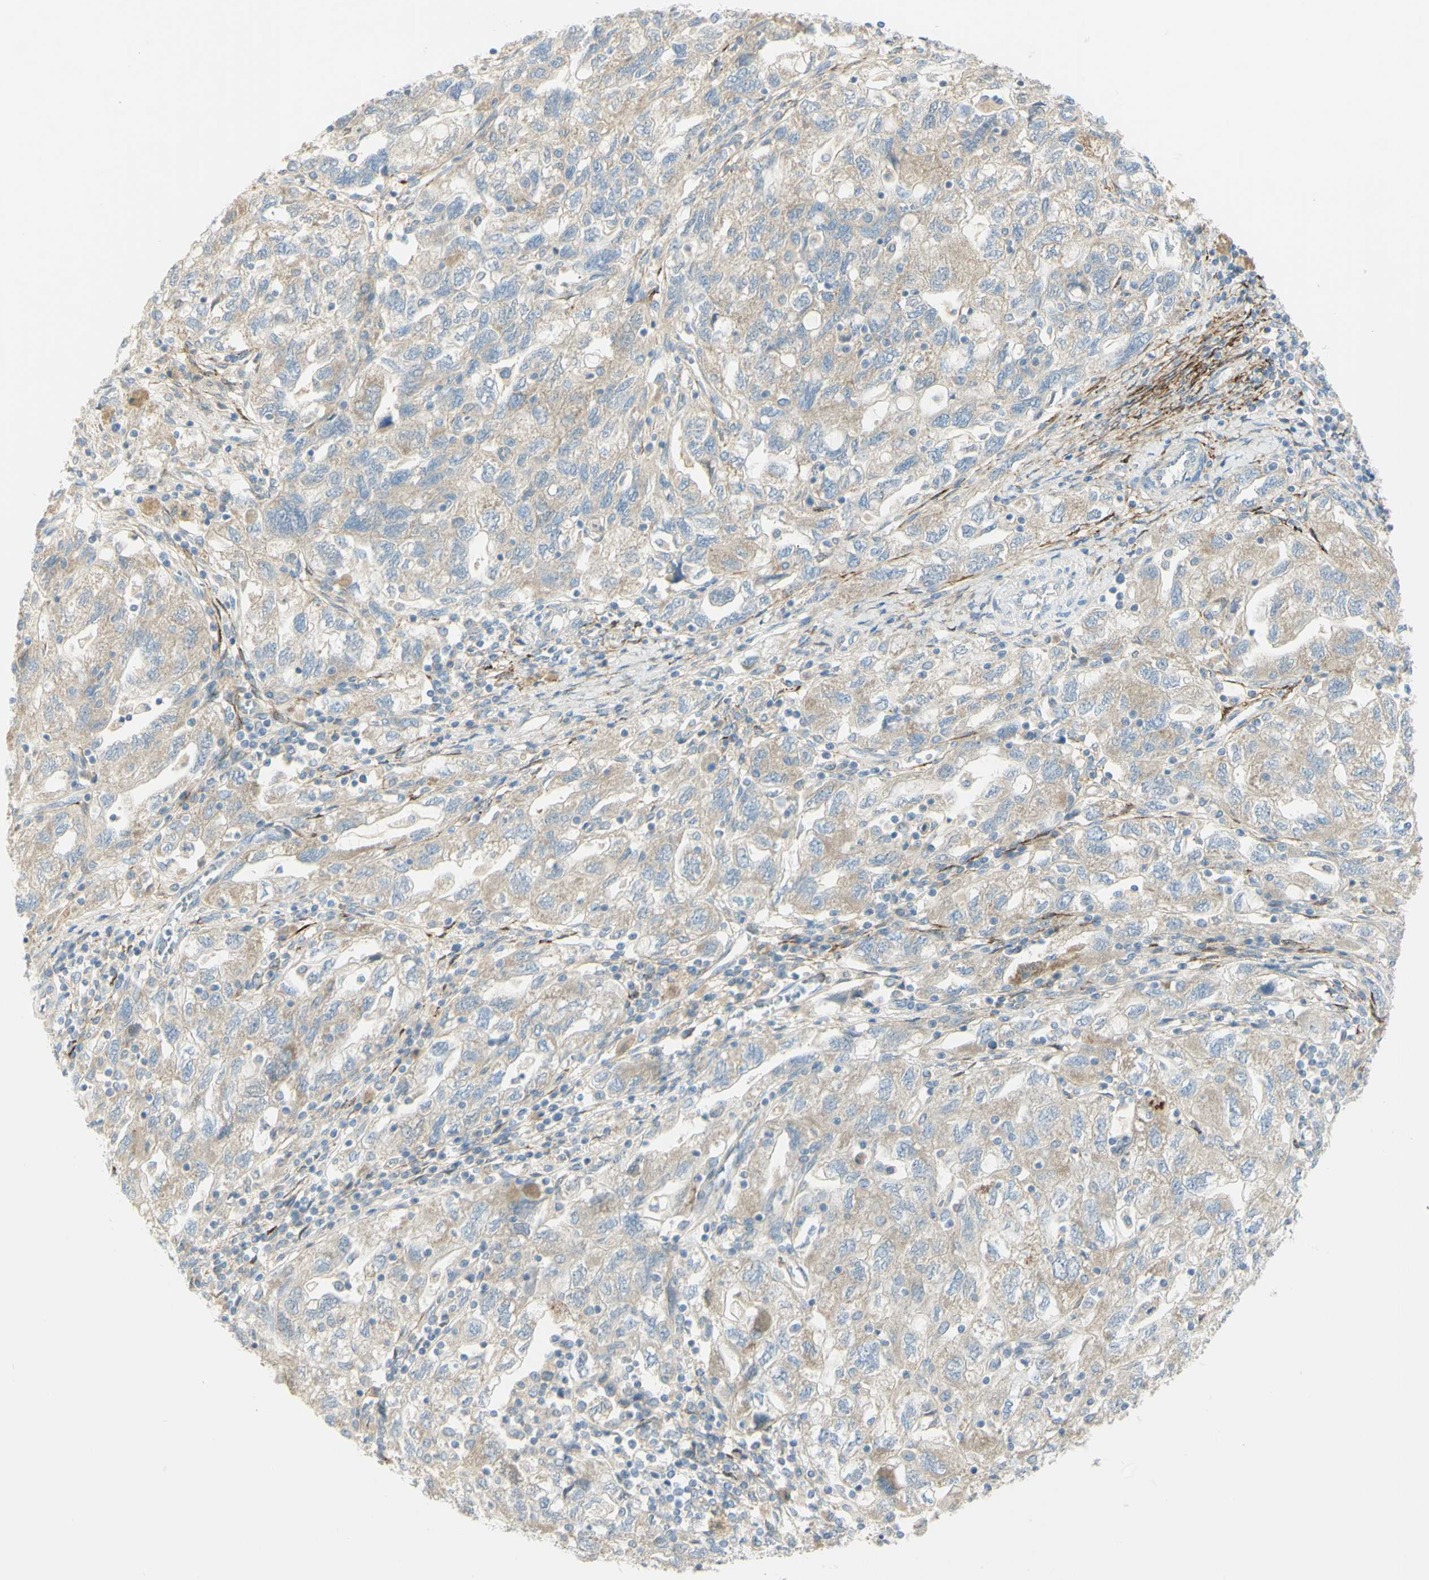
{"staining": {"intensity": "weak", "quantity": ">75%", "location": "cytoplasmic/membranous"}, "tissue": "ovarian cancer", "cell_type": "Tumor cells", "image_type": "cancer", "snomed": [{"axis": "morphology", "description": "Carcinoma, NOS"}, {"axis": "morphology", "description": "Cystadenocarcinoma, serous, NOS"}, {"axis": "topography", "description": "Ovary"}], "caption": "IHC (DAB (3,3'-diaminobenzidine)) staining of carcinoma (ovarian) shows weak cytoplasmic/membranous protein expression in approximately >75% of tumor cells.", "gene": "GCNT3", "patient": {"sex": "female", "age": 69}}